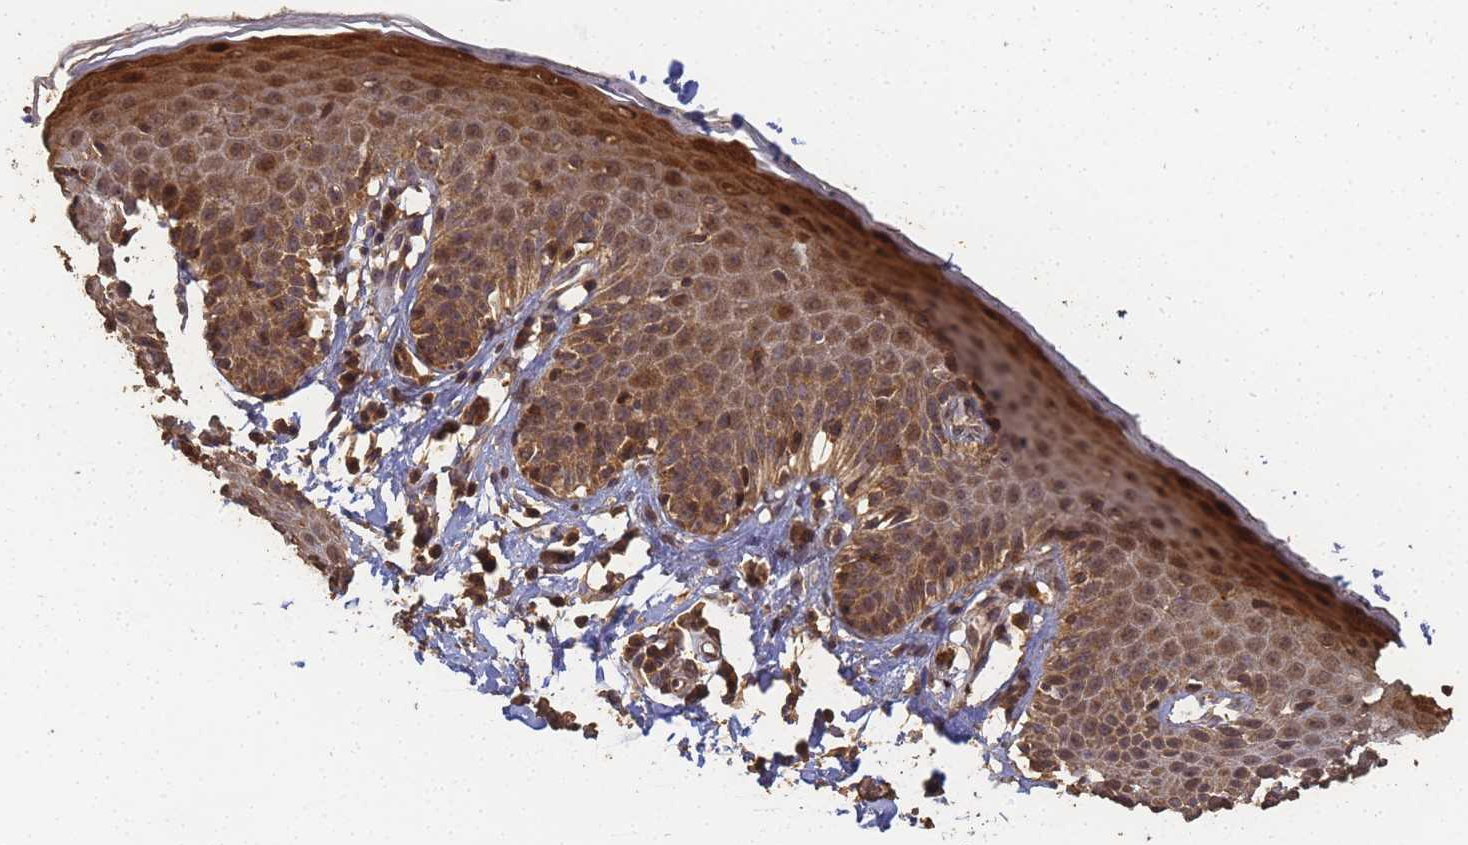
{"staining": {"intensity": "moderate", "quantity": ">75%", "location": "cytoplasmic/membranous,nuclear"}, "tissue": "skin", "cell_type": "Epidermal cells", "image_type": "normal", "snomed": [{"axis": "morphology", "description": "Normal tissue, NOS"}, {"axis": "topography", "description": "Vulva"}], "caption": "The immunohistochemical stain shows moderate cytoplasmic/membranous,nuclear positivity in epidermal cells of normal skin. Nuclei are stained in blue.", "gene": "ALKBH1", "patient": {"sex": "female", "age": 66}}